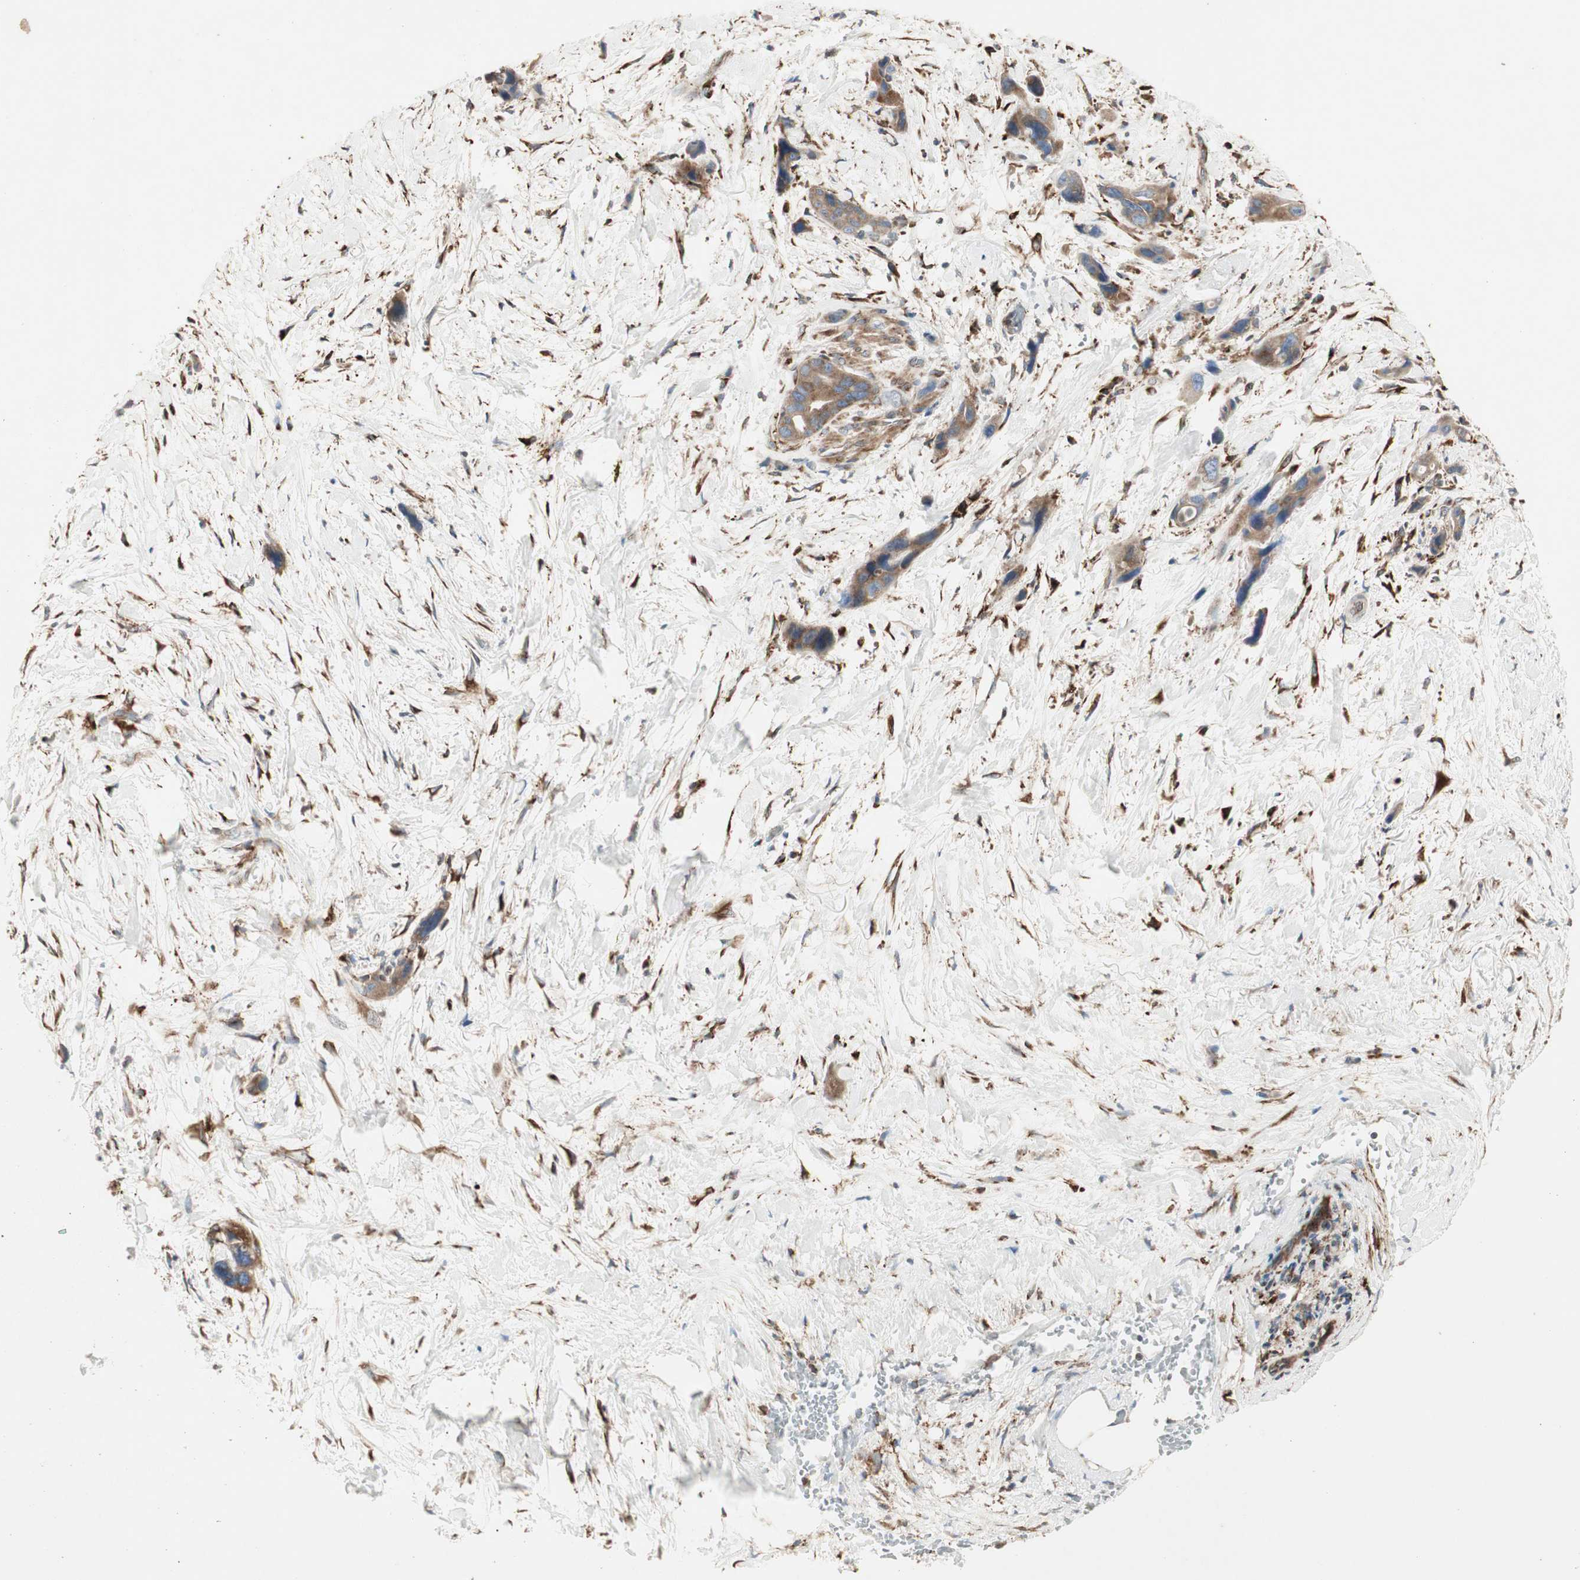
{"staining": {"intensity": "moderate", "quantity": ">75%", "location": "cytoplasmic/membranous"}, "tissue": "pancreatic cancer", "cell_type": "Tumor cells", "image_type": "cancer", "snomed": [{"axis": "morphology", "description": "Adenocarcinoma, NOS"}, {"axis": "topography", "description": "Pancreas"}], "caption": "A brown stain shows moderate cytoplasmic/membranous staining of a protein in pancreatic cancer (adenocarcinoma) tumor cells.", "gene": "H6PD", "patient": {"sex": "male", "age": 46}}